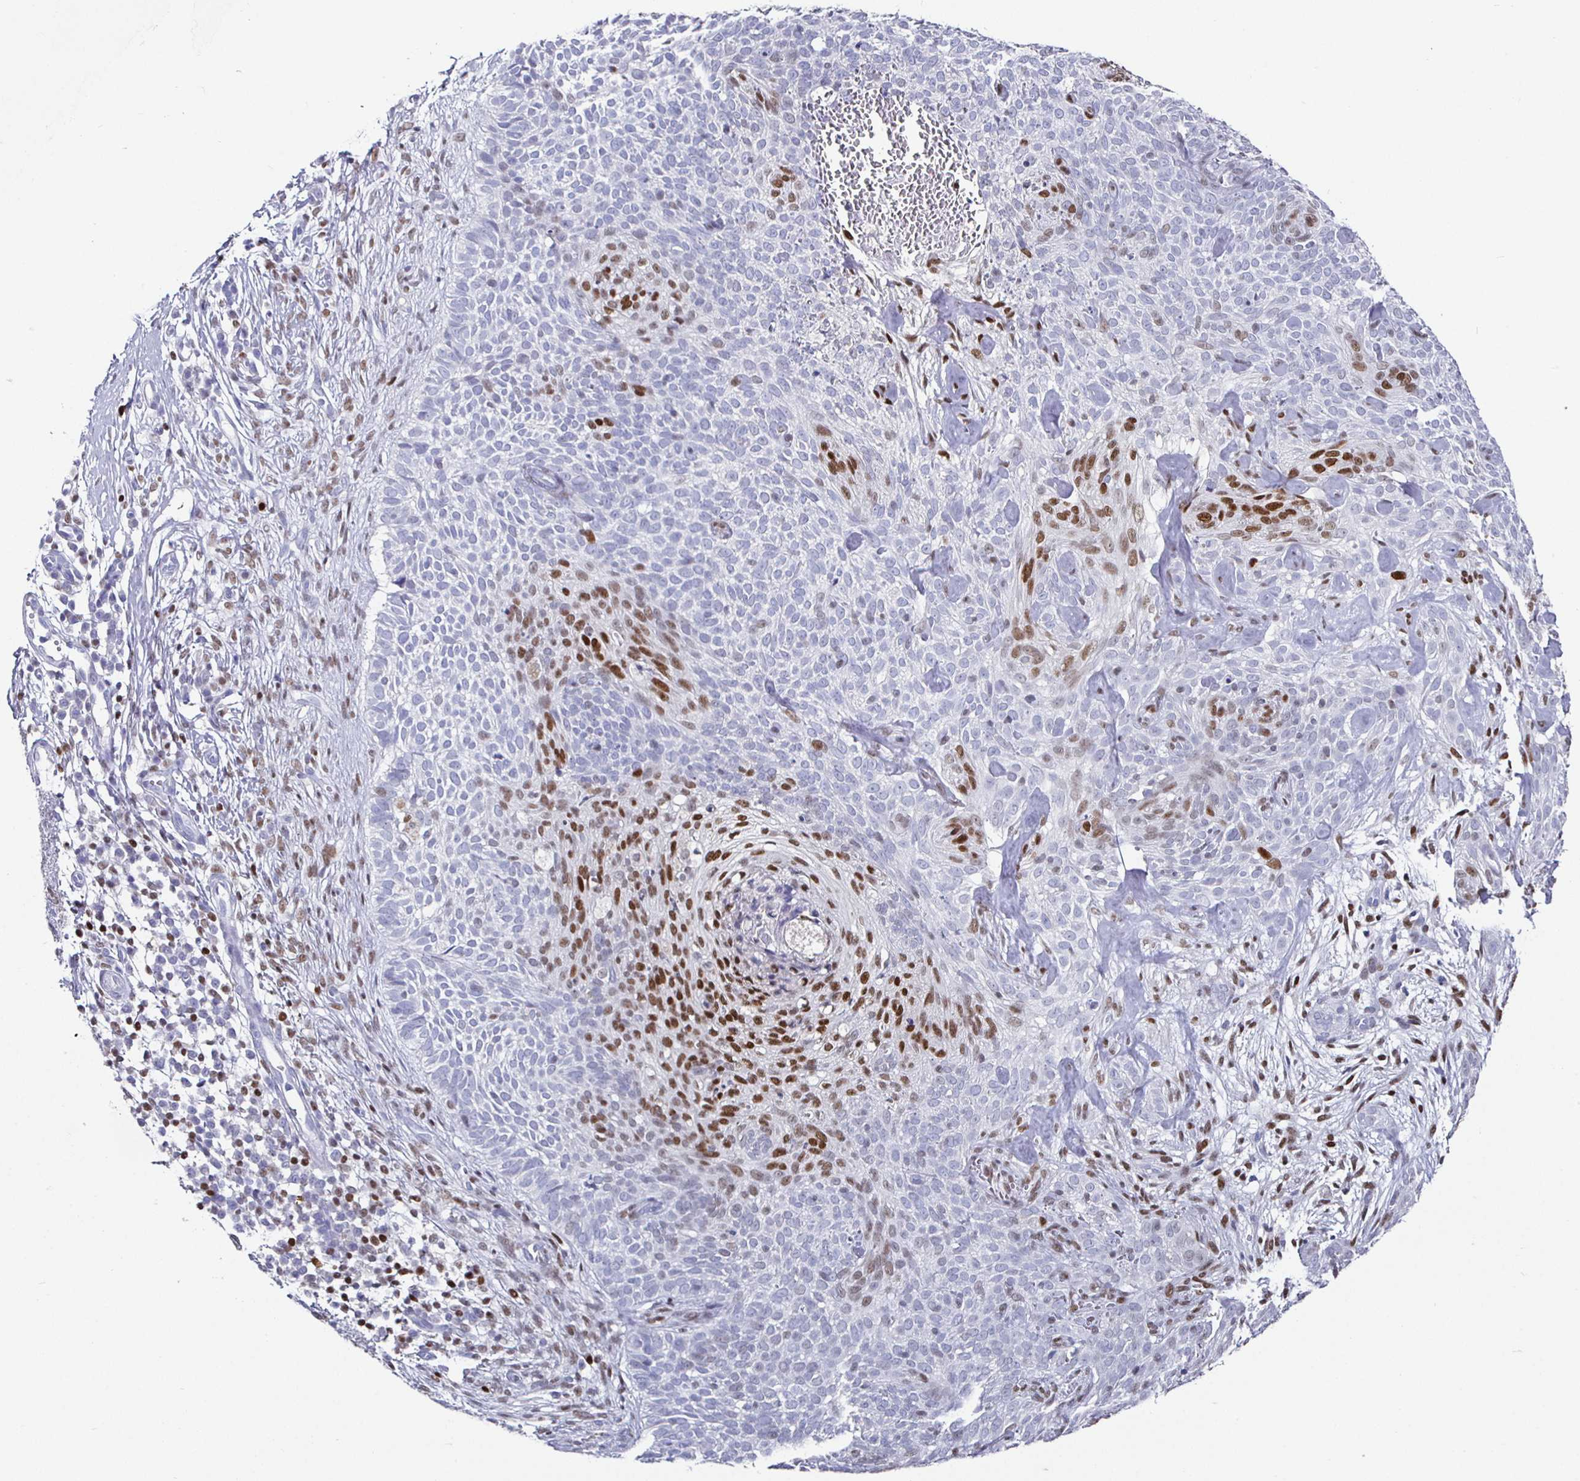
{"staining": {"intensity": "moderate", "quantity": "<25%", "location": "nuclear"}, "tissue": "skin cancer", "cell_type": "Tumor cells", "image_type": "cancer", "snomed": [{"axis": "morphology", "description": "Basal cell carcinoma"}, {"axis": "topography", "description": "Skin"}, {"axis": "topography", "description": "Skin of face"}], "caption": "A brown stain shows moderate nuclear staining of a protein in human basal cell carcinoma (skin) tumor cells.", "gene": "RUNX2", "patient": {"sex": "female", "age": 82}}